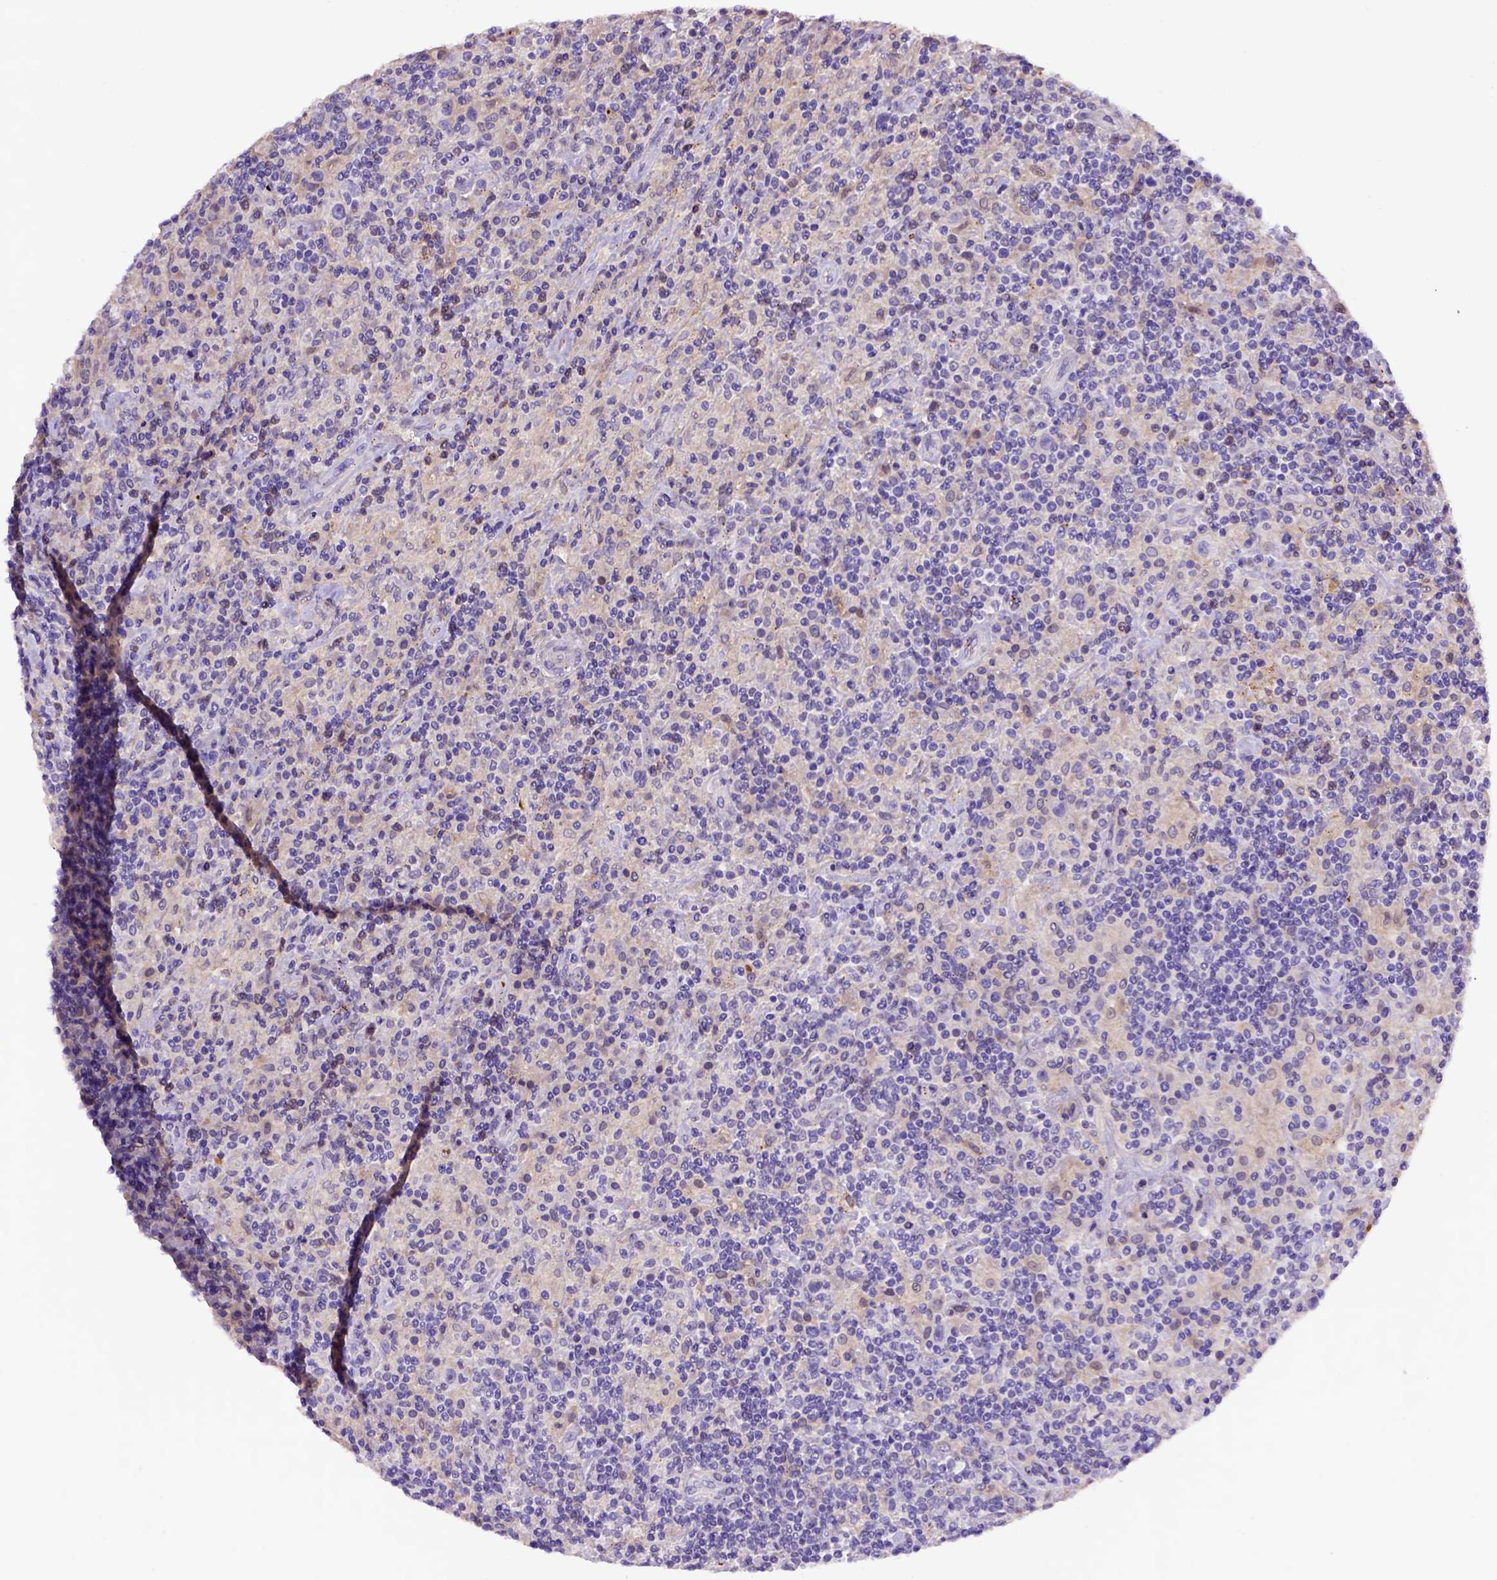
{"staining": {"intensity": "negative", "quantity": "none", "location": "none"}, "tissue": "lymphoma", "cell_type": "Tumor cells", "image_type": "cancer", "snomed": [{"axis": "morphology", "description": "Hodgkin's disease, NOS"}, {"axis": "topography", "description": "Lymph node"}], "caption": "DAB (3,3'-diaminobenzidine) immunohistochemical staining of lymphoma reveals no significant expression in tumor cells.", "gene": "ADAM12", "patient": {"sex": "male", "age": 70}}